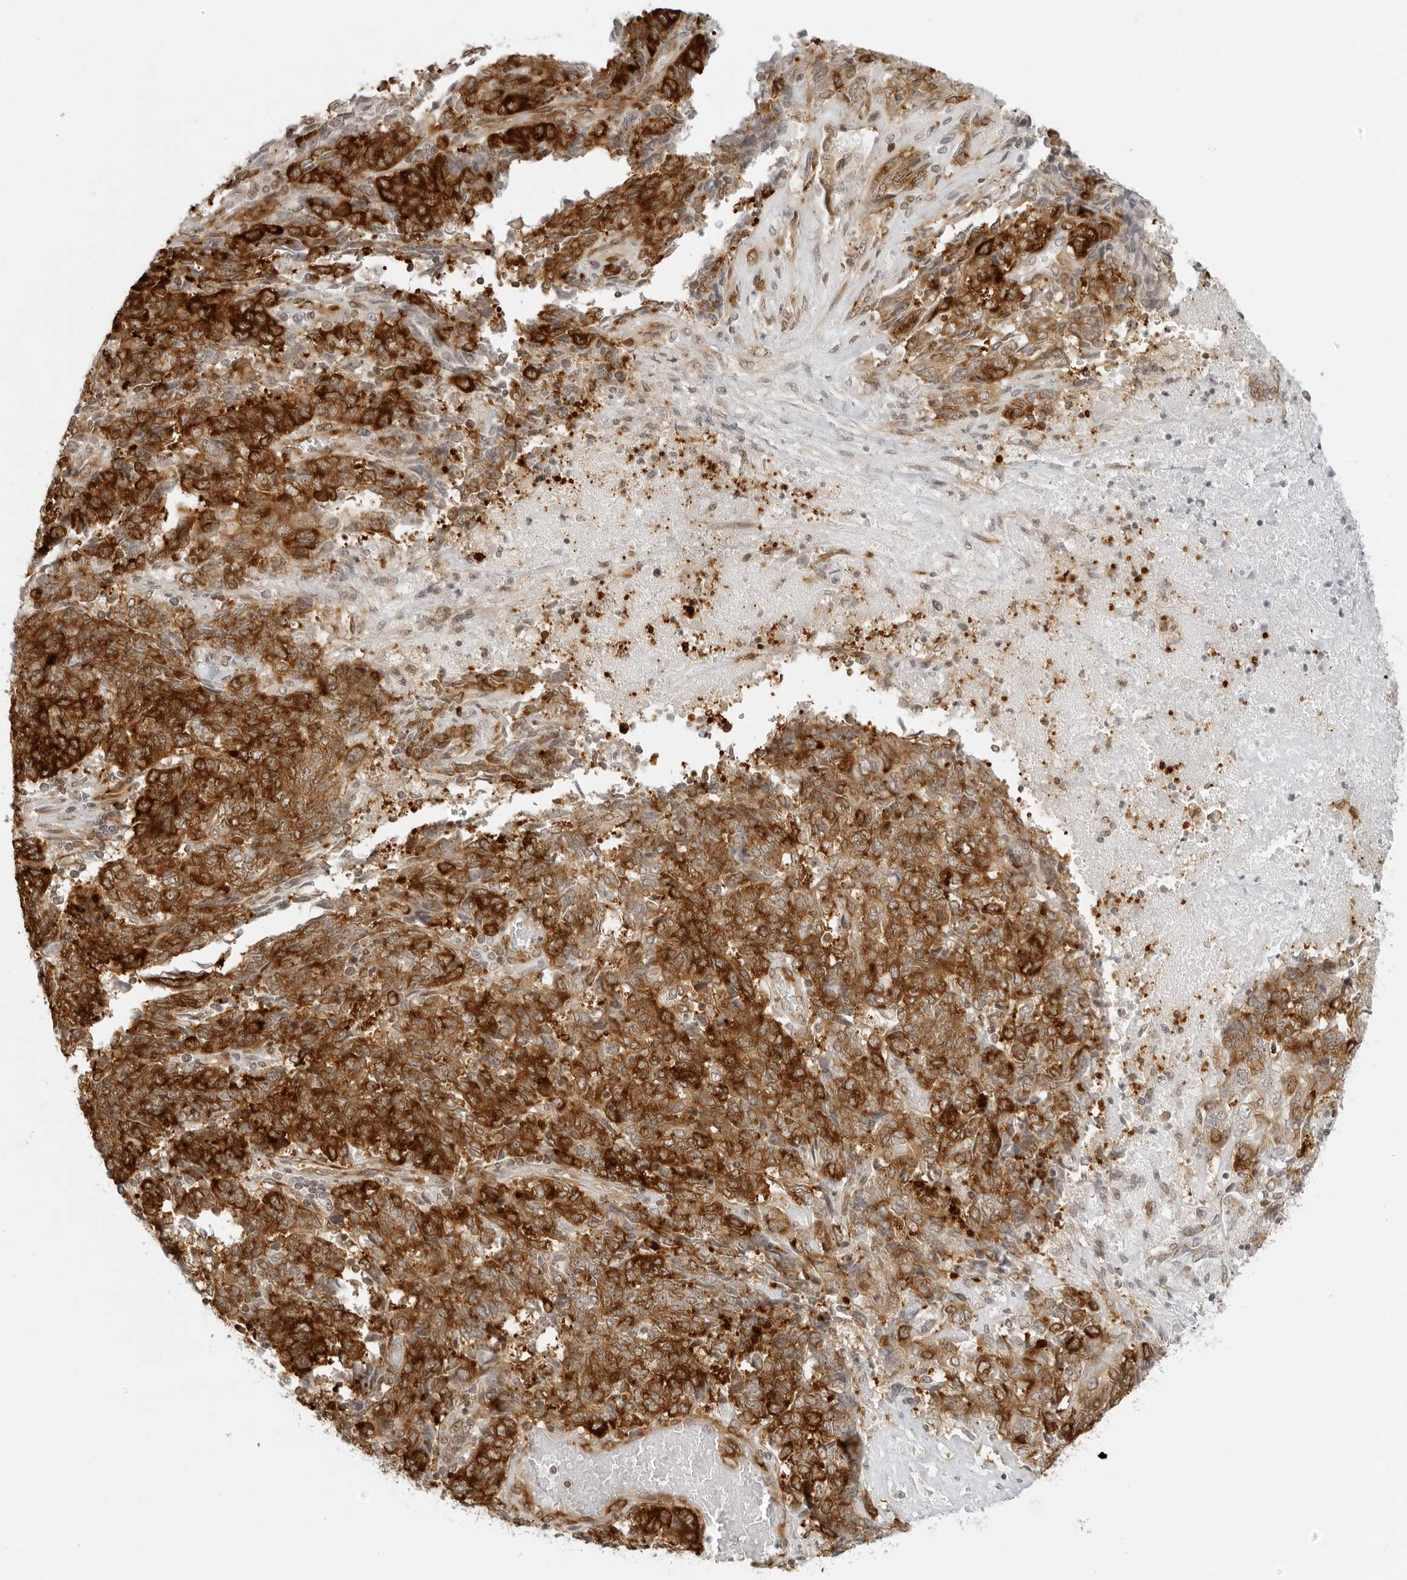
{"staining": {"intensity": "strong", "quantity": ">75%", "location": "cytoplasmic/membranous"}, "tissue": "endometrial cancer", "cell_type": "Tumor cells", "image_type": "cancer", "snomed": [{"axis": "morphology", "description": "Adenocarcinoma, NOS"}, {"axis": "topography", "description": "Endometrium"}], "caption": "IHC histopathology image of neoplastic tissue: human endometrial cancer (adenocarcinoma) stained using immunohistochemistry (IHC) demonstrates high levels of strong protein expression localized specifically in the cytoplasmic/membranous of tumor cells, appearing as a cytoplasmic/membranous brown color.", "gene": "EIF4G1", "patient": {"sex": "female", "age": 80}}